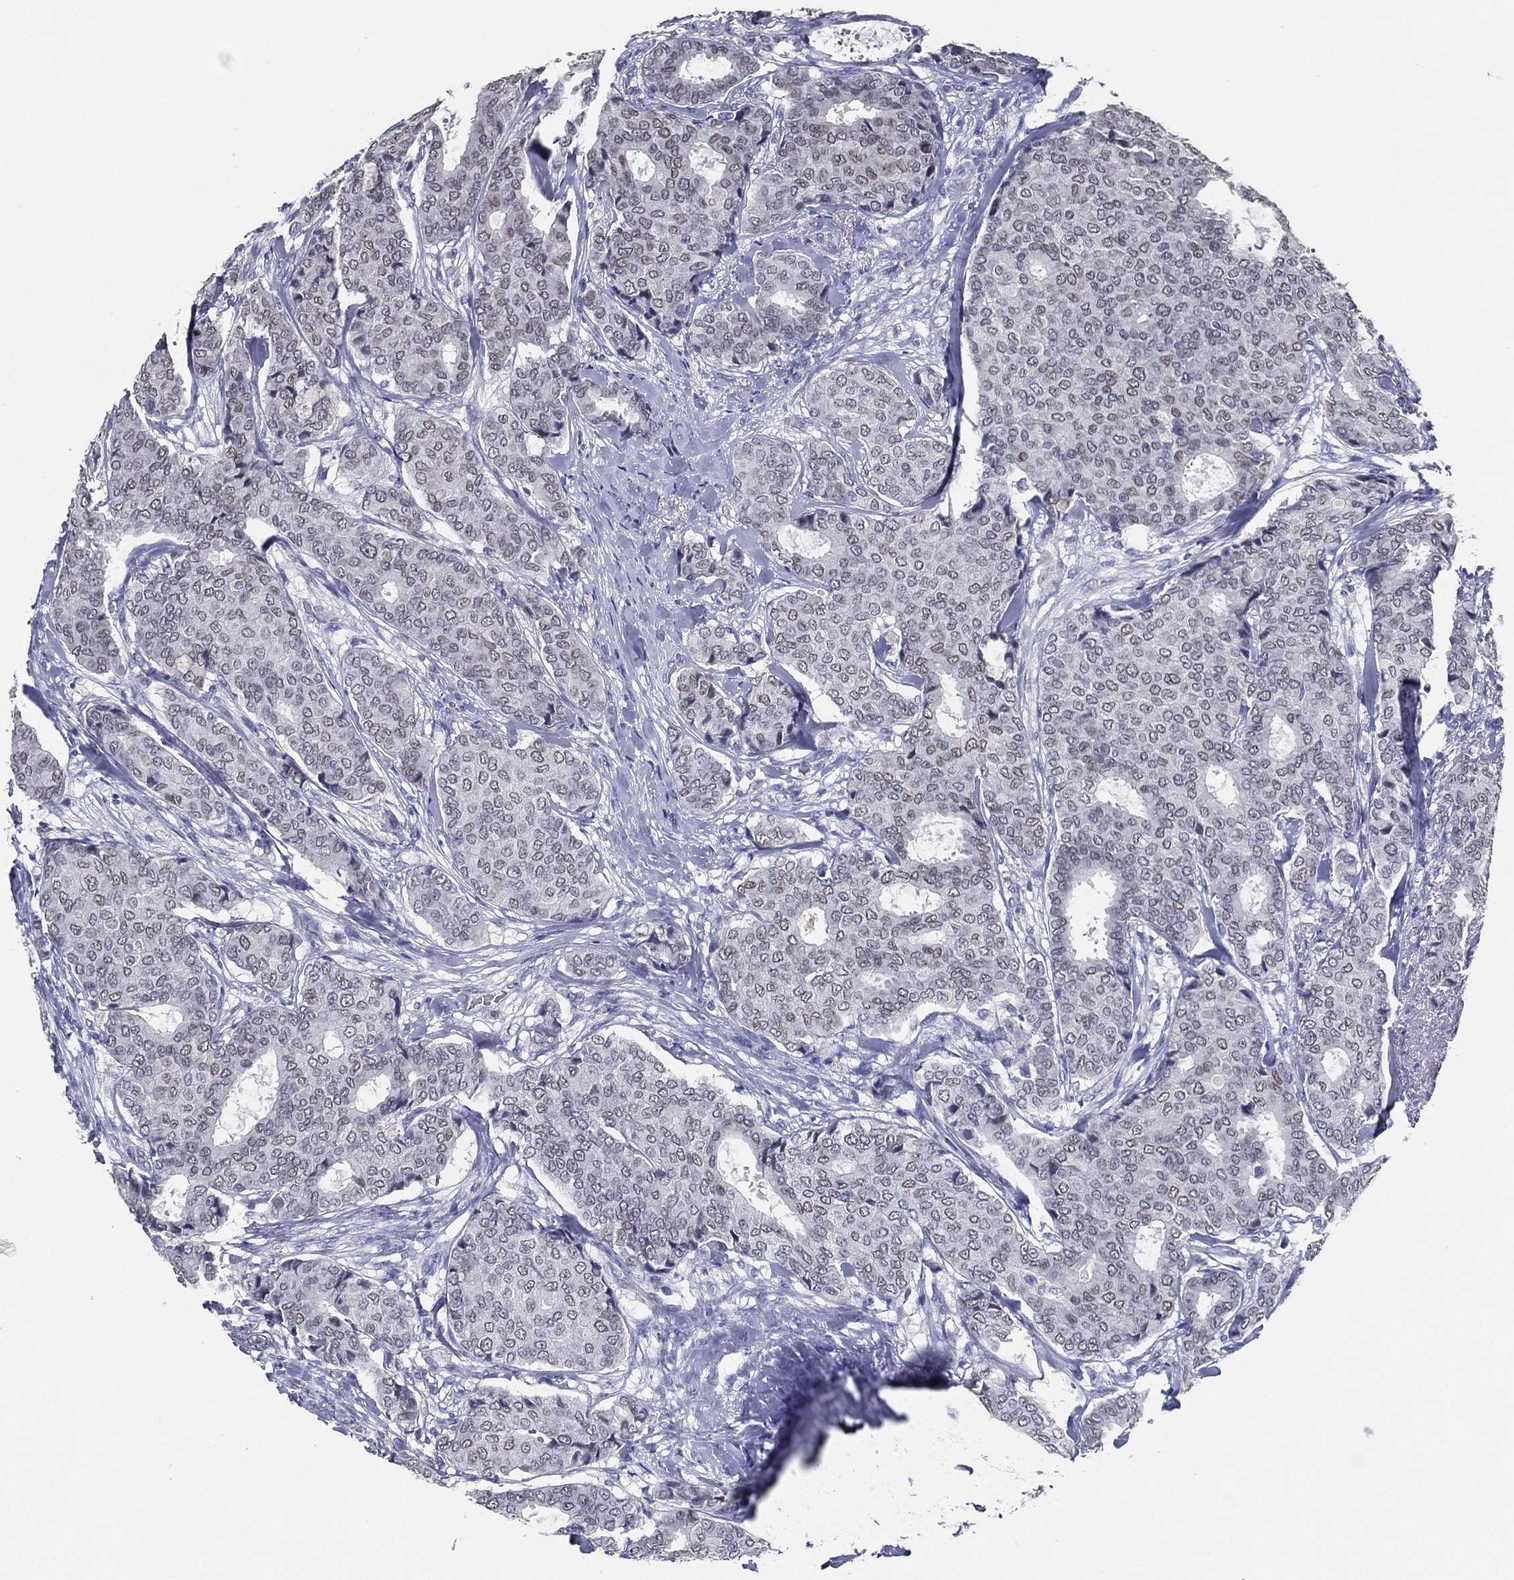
{"staining": {"intensity": "negative", "quantity": "none", "location": "none"}, "tissue": "breast cancer", "cell_type": "Tumor cells", "image_type": "cancer", "snomed": [{"axis": "morphology", "description": "Duct carcinoma"}, {"axis": "topography", "description": "Breast"}], "caption": "This is a image of IHC staining of breast cancer, which shows no positivity in tumor cells.", "gene": "TFAP2A", "patient": {"sex": "female", "age": 75}}